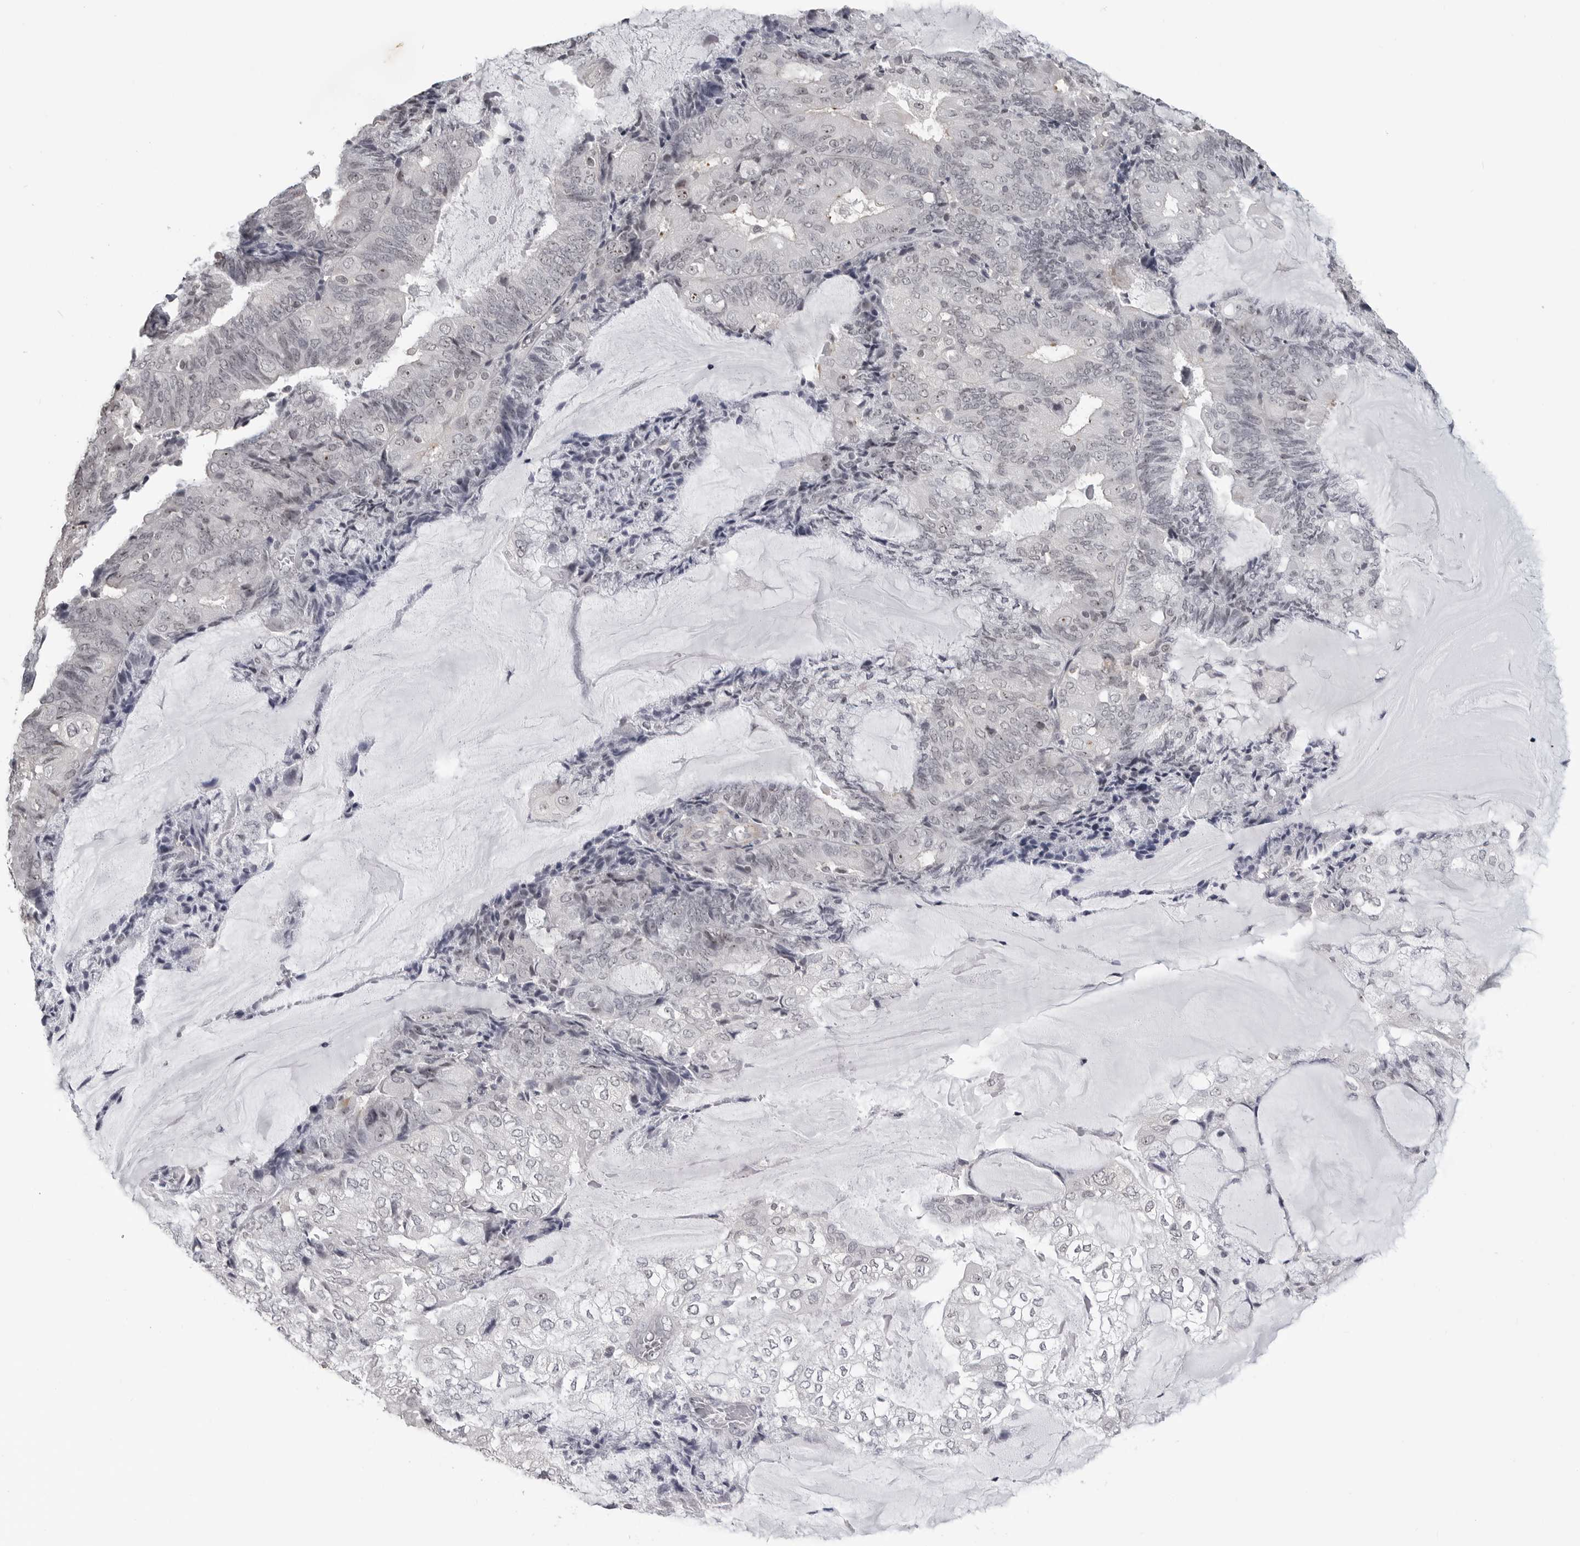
{"staining": {"intensity": "negative", "quantity": "none", "location": "none"}, "tissue": "endometrial cancer", "cell_type": "Tumor cells", "image_type": "cancer", "snomed": [{"axis": "morphology", "description": "Adenocarcinoma, NOS"}, {"axis": "topography", "description": "Endometrium"}], "caption": "Tumor cells show no significant protein expression in endometrial cancer.", "gene": "DDX54", "patient": {"sex": "female", "age": 81}}